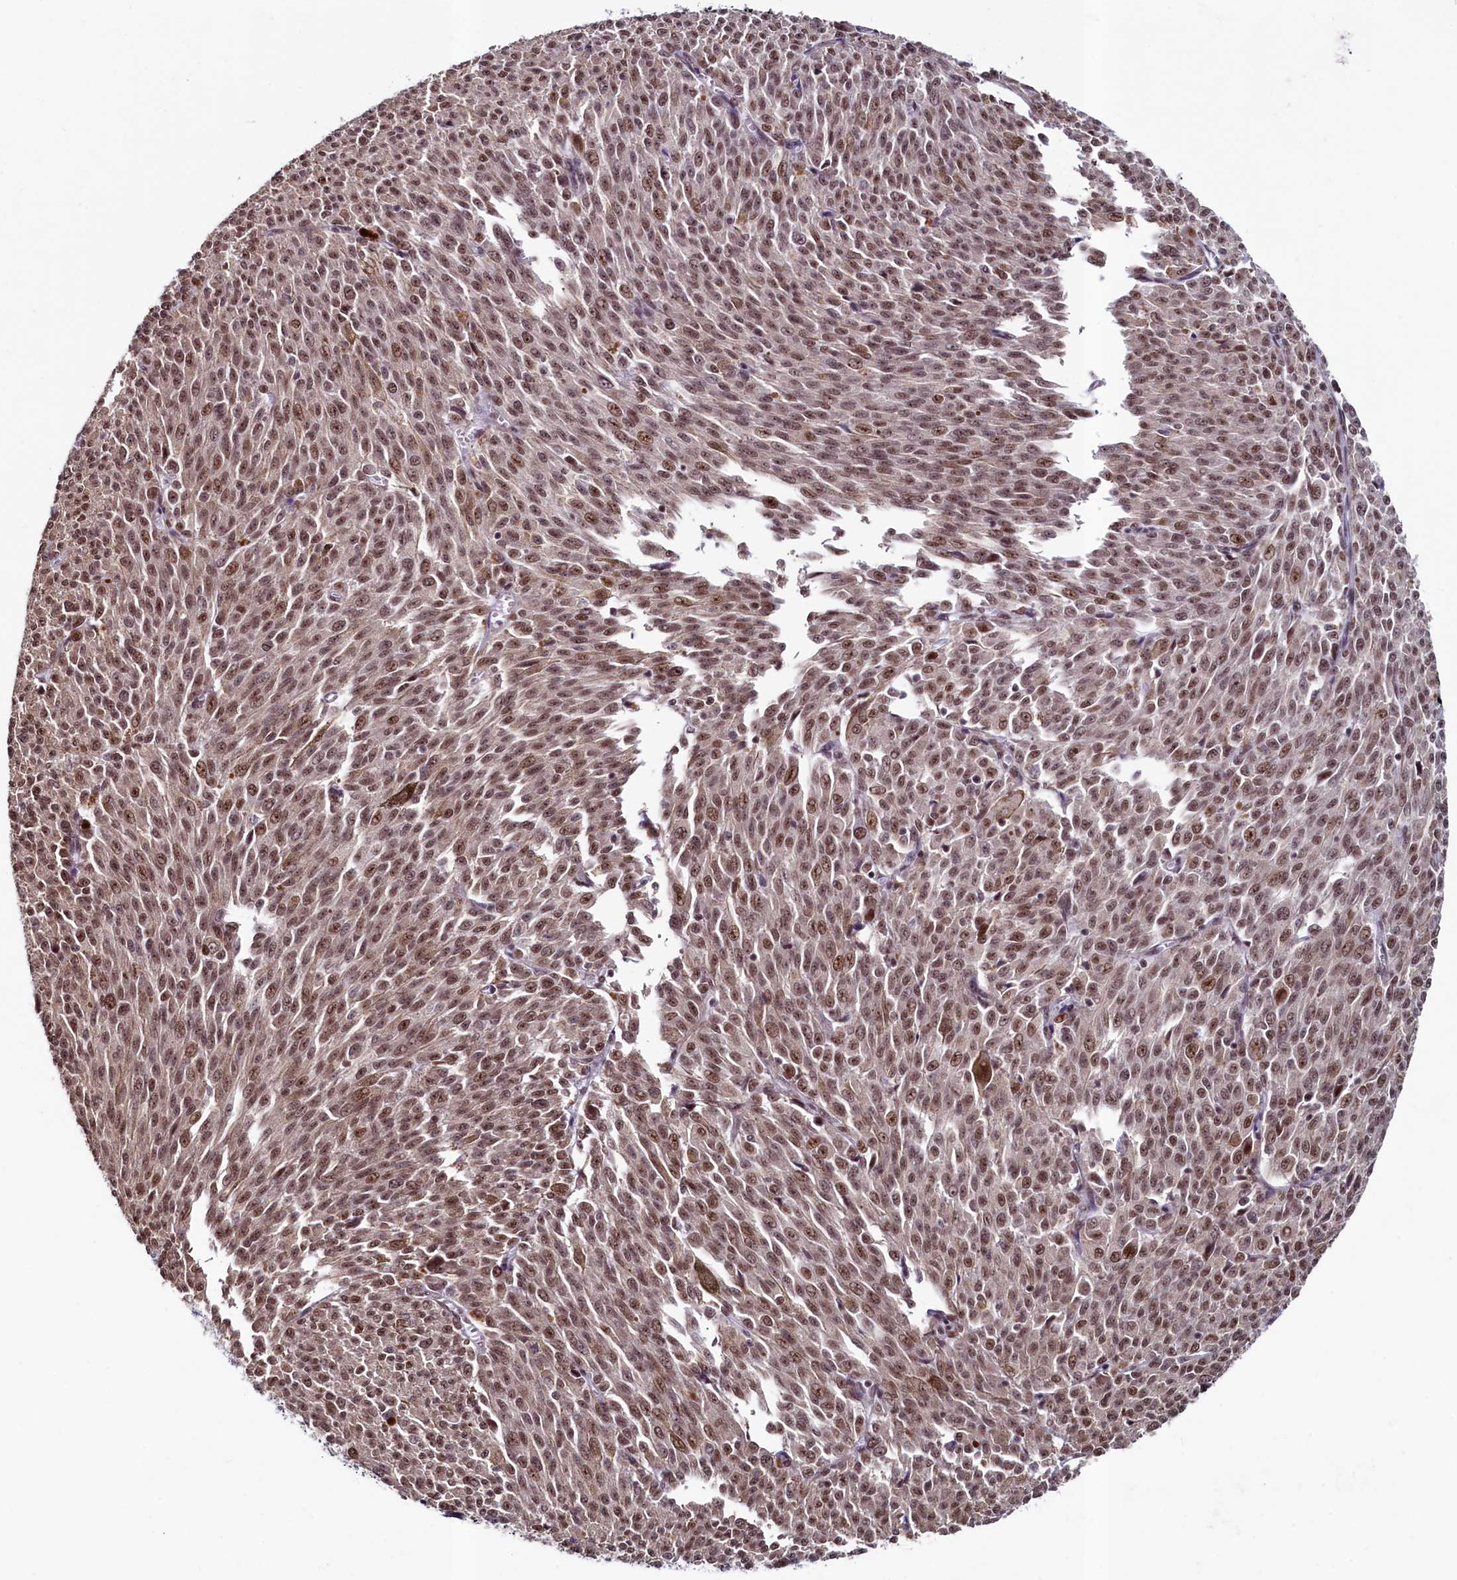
{"staining": {"intensity": "moderate", "quantity": ">75%", "location": "nuclear"}, "tissue": "melanoma", "cell_type": "Tumor cells", "image_type": "cancer", "snomed": [{"axis": "morphology", "description": "Malignant melanoma, NOS"}, {"axis": "topography", "description": "Skin"}], "caption": "The micrograph demonstrates staining of malignant melanoma, revealing moderate nuclear protein positivity (brown color) within tumor cells. The protein of interest is stained brown, and the nuclei are stained in blue (DAB (3,3'-diaminobenzidine) IHC with brightfield microscopy, high magnification).", "gene": "LEO1", "patient": {"sex": "female", "age": 52}}